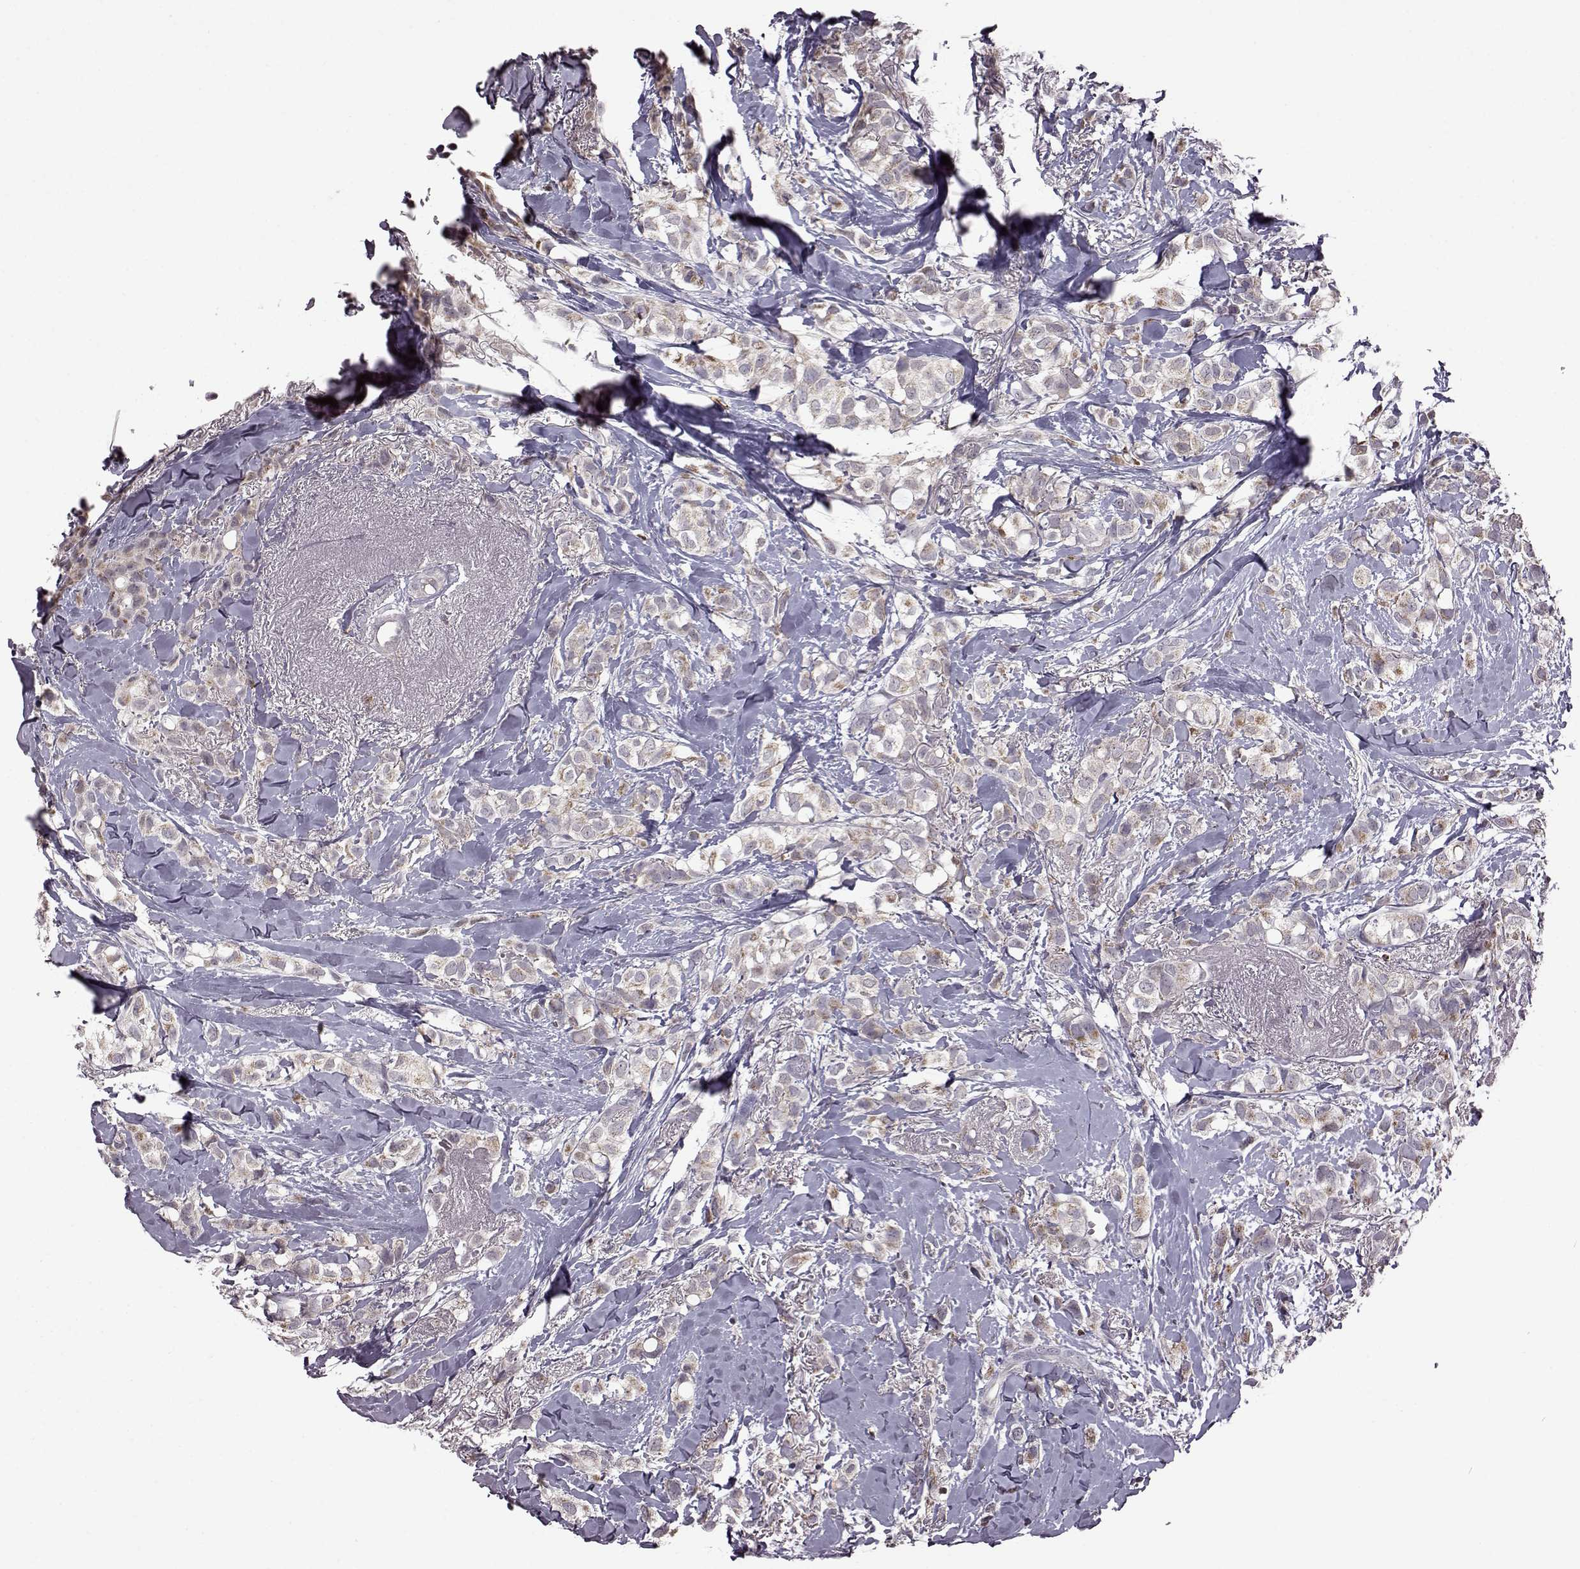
{"staining": {"intensity": "weak", "quantity": "25%-75%", "location": "cytoplasmic/membranous"}, "tissue": "breast cancer", "cell_type": "Tumor cells", "image_type": "cancer", "snomed": [{"axis": "morphology", "description": "Duct carcinoma"}, {"axis": "topography", "description": "Breast"}], "caption": "Breast cancer (infiltrating ductal carcinoma) tissue exhibits weak cytoplasmic/membranous staining in about 25%-75% of tumor cells (IHC, brightfield microscopy, high magnification).", "gene": "DOK2", "patient": {"sex": "female", "age": 85}}